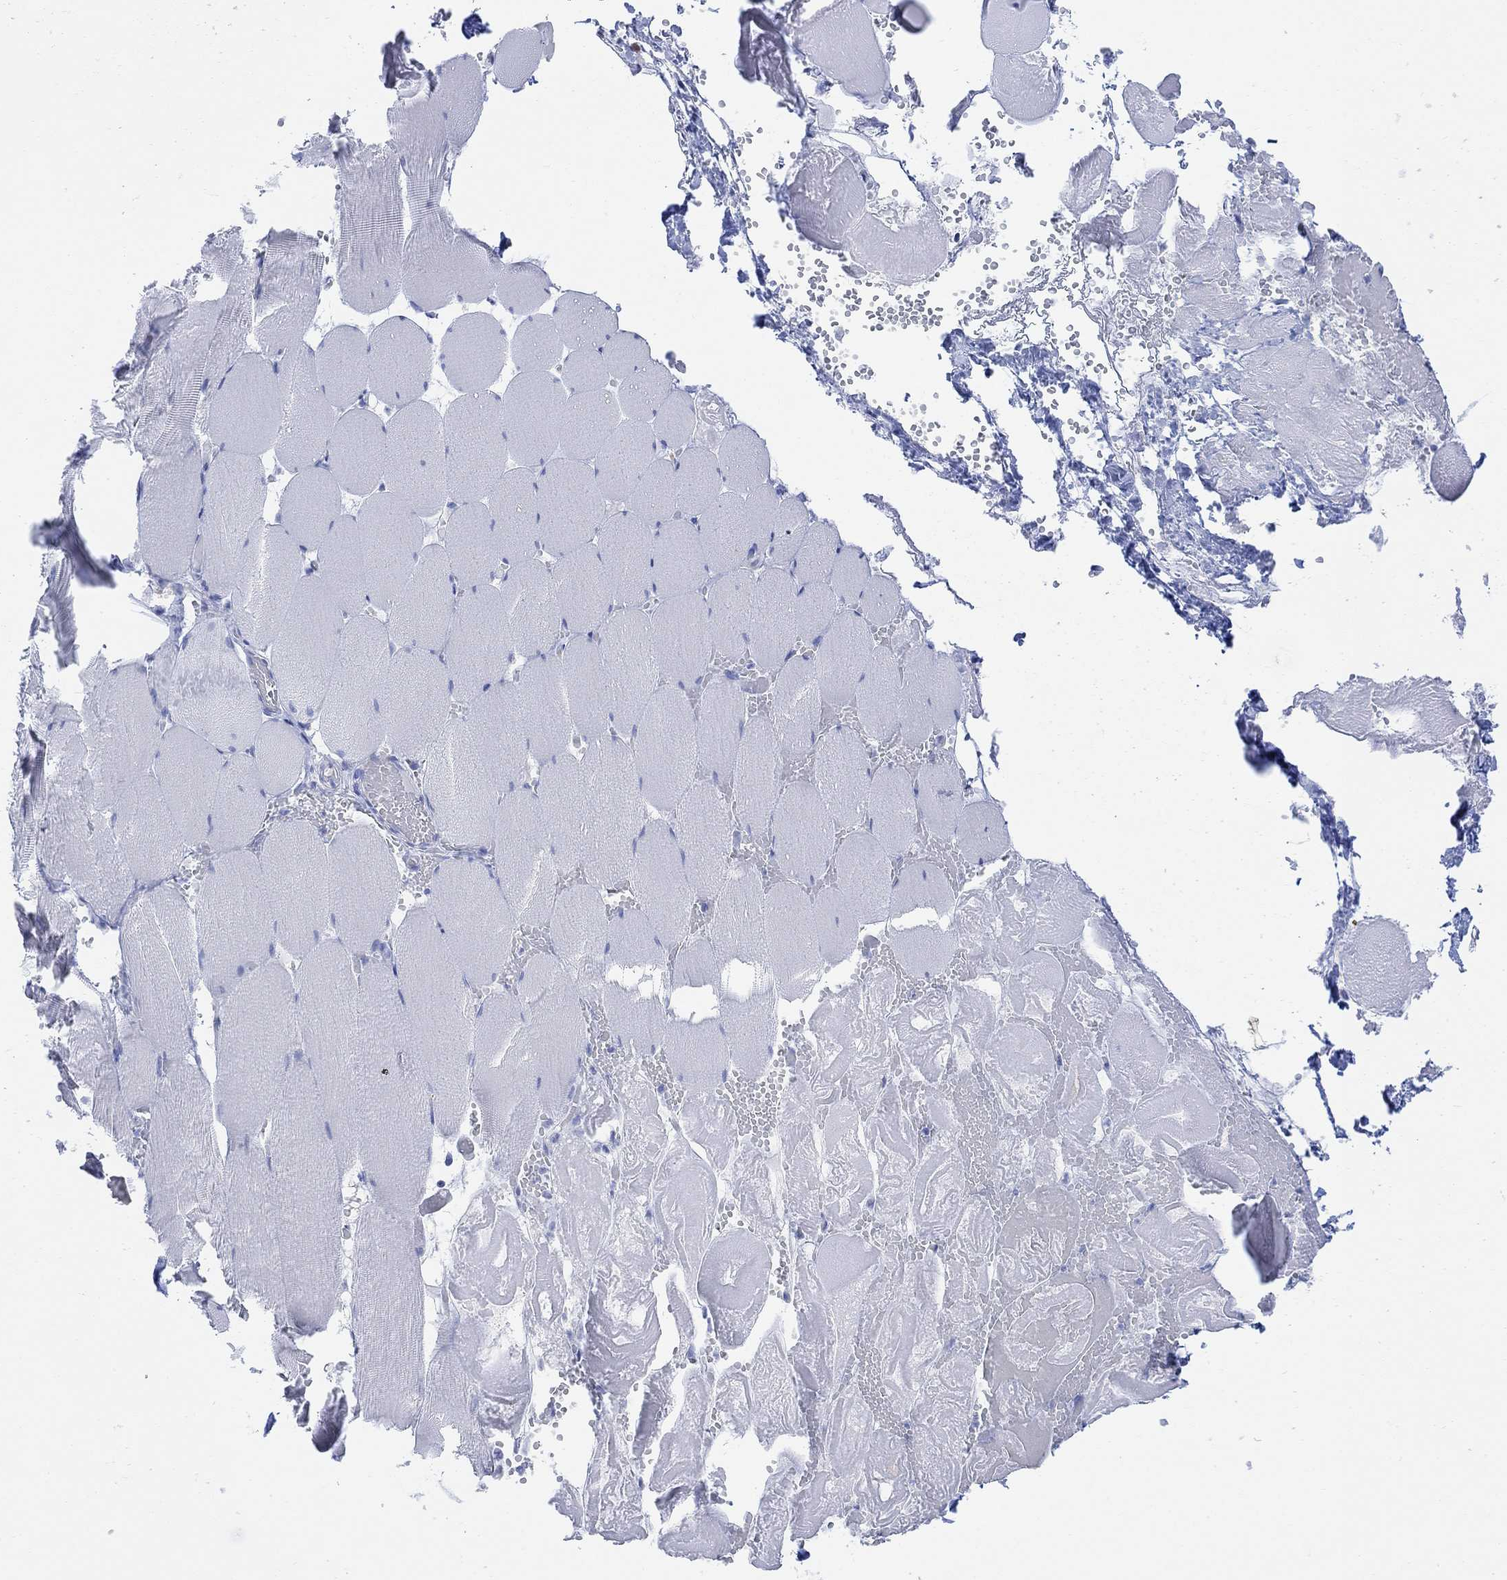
{"staining": {"intensity": "negative", "quantity": "none", "location": "none"}, "tissue": "skeletal muscle", "cell_type": "Myocytes", "image_type": "normal", "snomed": [{"axis": "morphology", "description": "Normal tissue, NOS"}, {"axis": "morphology", "description": "Malignant melanoma, Metastatic site"}, {"axis": "topography", "description": "Skeletal muscle"}], "caption": "Skeletal muscle was stained to show a protein in brown. There is no significant expression in myocytes. (DAB immunohistochemistry visualized using brightfield microscopy, high magnification).", "gene": "GNG13", "patient": {"sex": "male", "age": 50}}